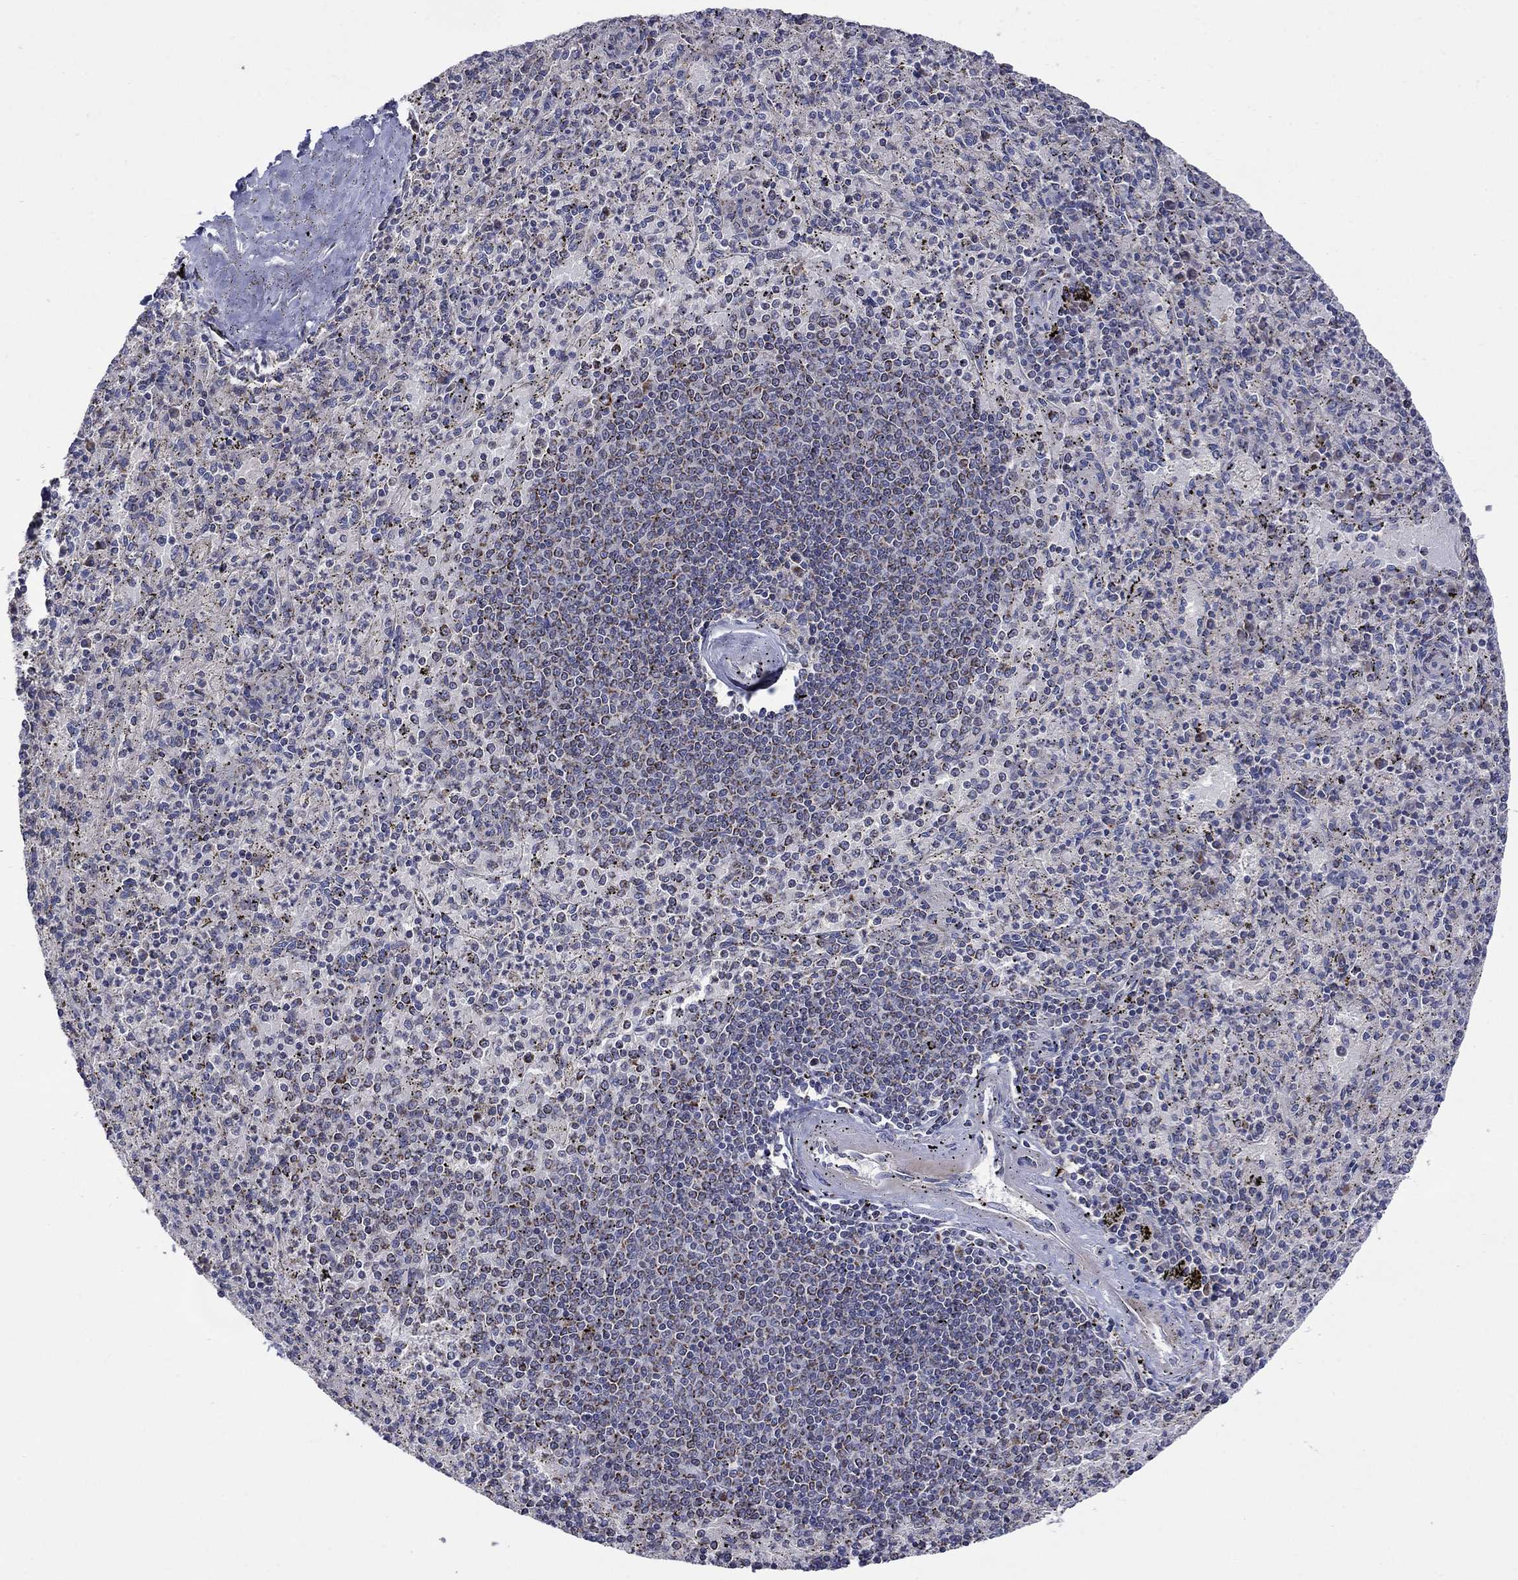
{"staining": {"intensity": "moderate", "quantity": "<25%", "location": "cytoplasmic/membranous"}, "tissue": "spleen", "cell_type": "Cells in red pulp", "image_type": "normal", "snomed": [{"axis": "morphology", "description": "Normal tissue, NOS"}, {"axis": "topography", "description": "Spleen"}], "caption": "Immunohistochemistry (DAB) staining of unremarkable human spleen shows moderate cytoplasmic/membranous protein staining in approximately <25% of cells in red pulp.", "gene": "HPS5", "patient": {"sex": "male", "age": 60}}